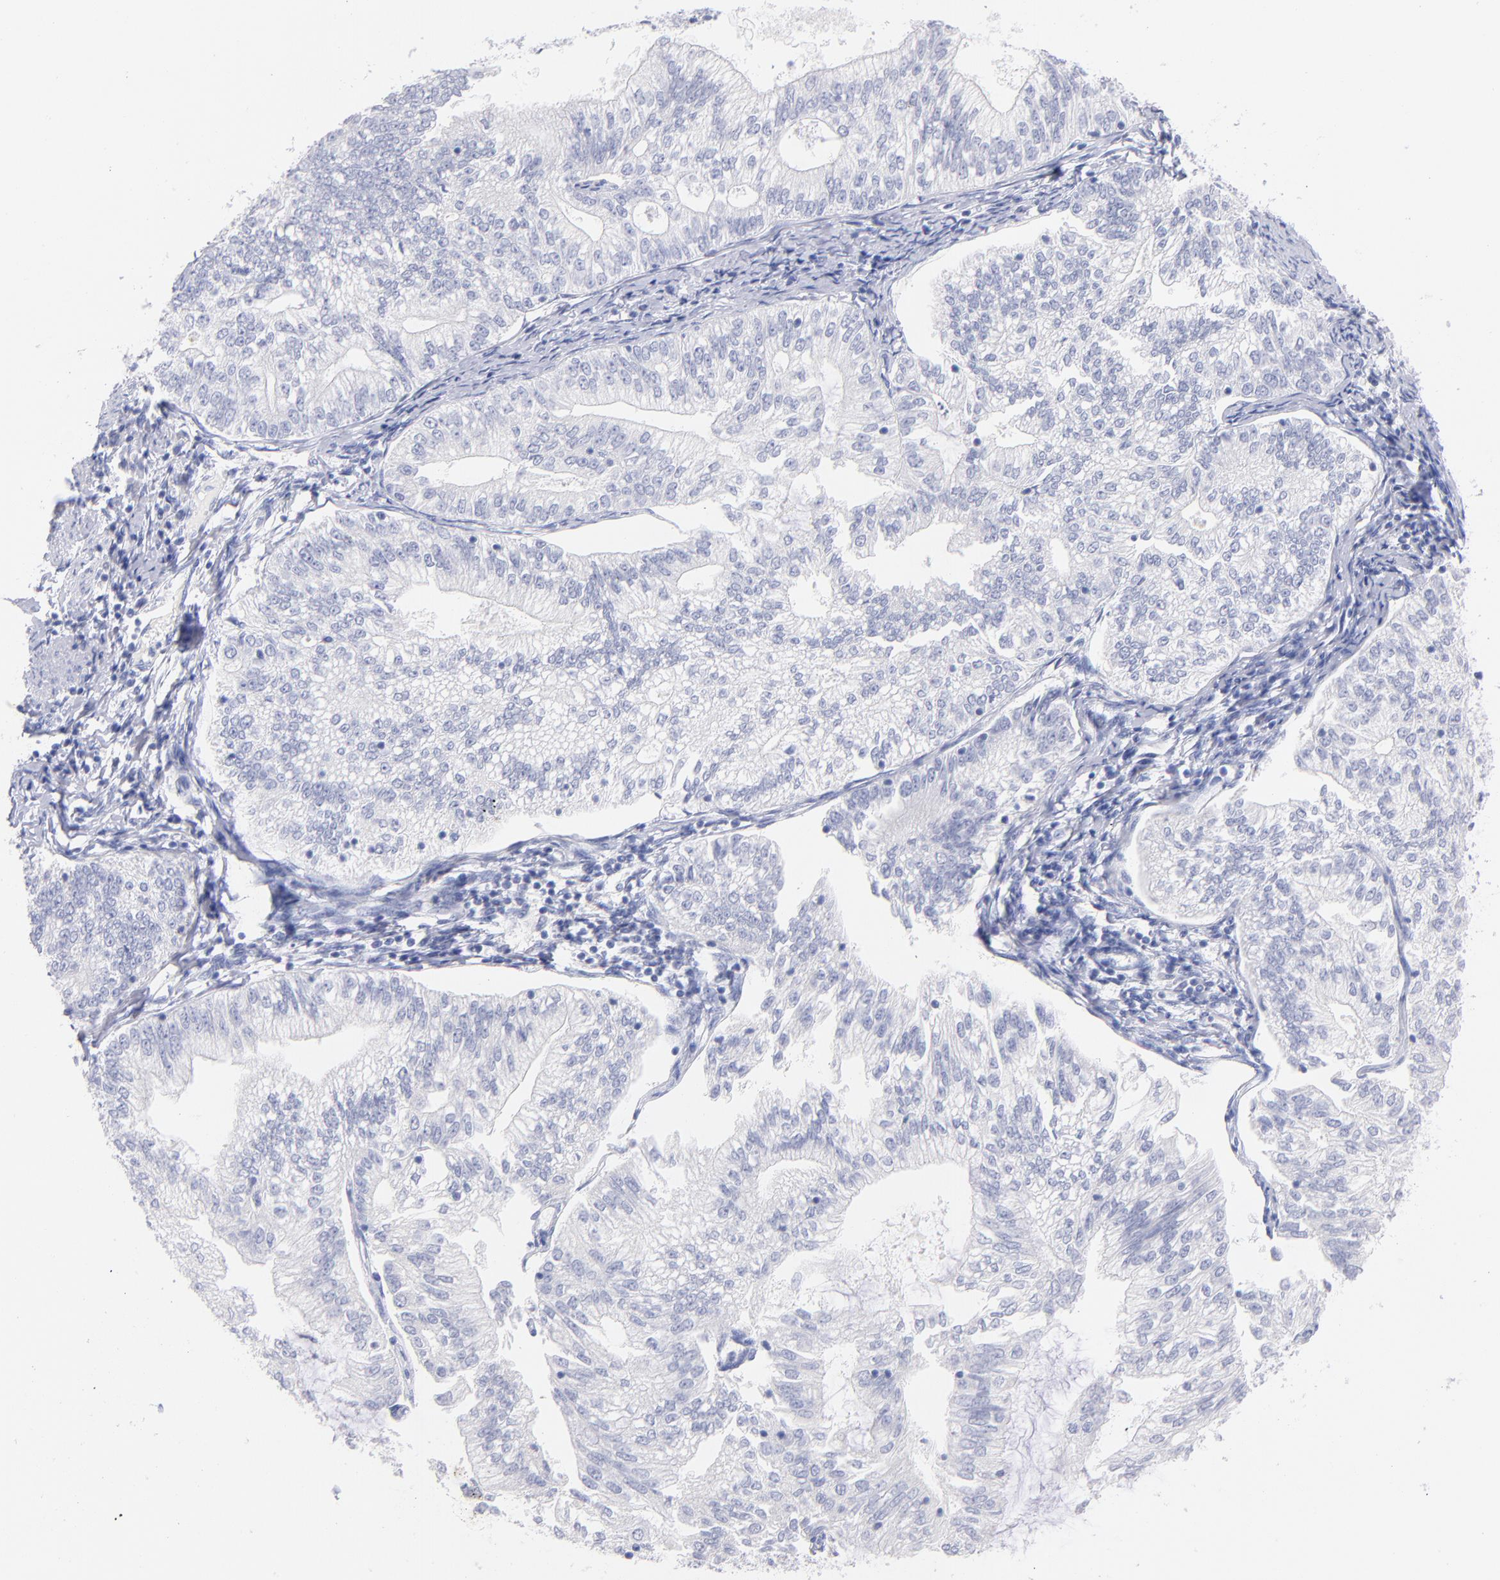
{"staining": {"intensity": "negative", "quantity": "none", "location": "none"}, "tissue": "endometrial cancer", "cell_type": "Tumor cells", "image_type": "cancer", "snomed": [{"axis": "morphology", "description": "Adenocarcinoma, NOS"}, {"axis": "topography", "description": "Endometrium"}], "caption": "Endometrial cancer was stained to show a protein in brown. There is no significant positivity in tumor cells. (Stains: DAB (3,3'-diaminobenzidine) immunohistochemistry (IHC) with hematoxylin counter stain, Microscopy: brightfield microscopy at high magnification).", "gene": "SCGN", "patient": {"sex": "female", "age": 69}}